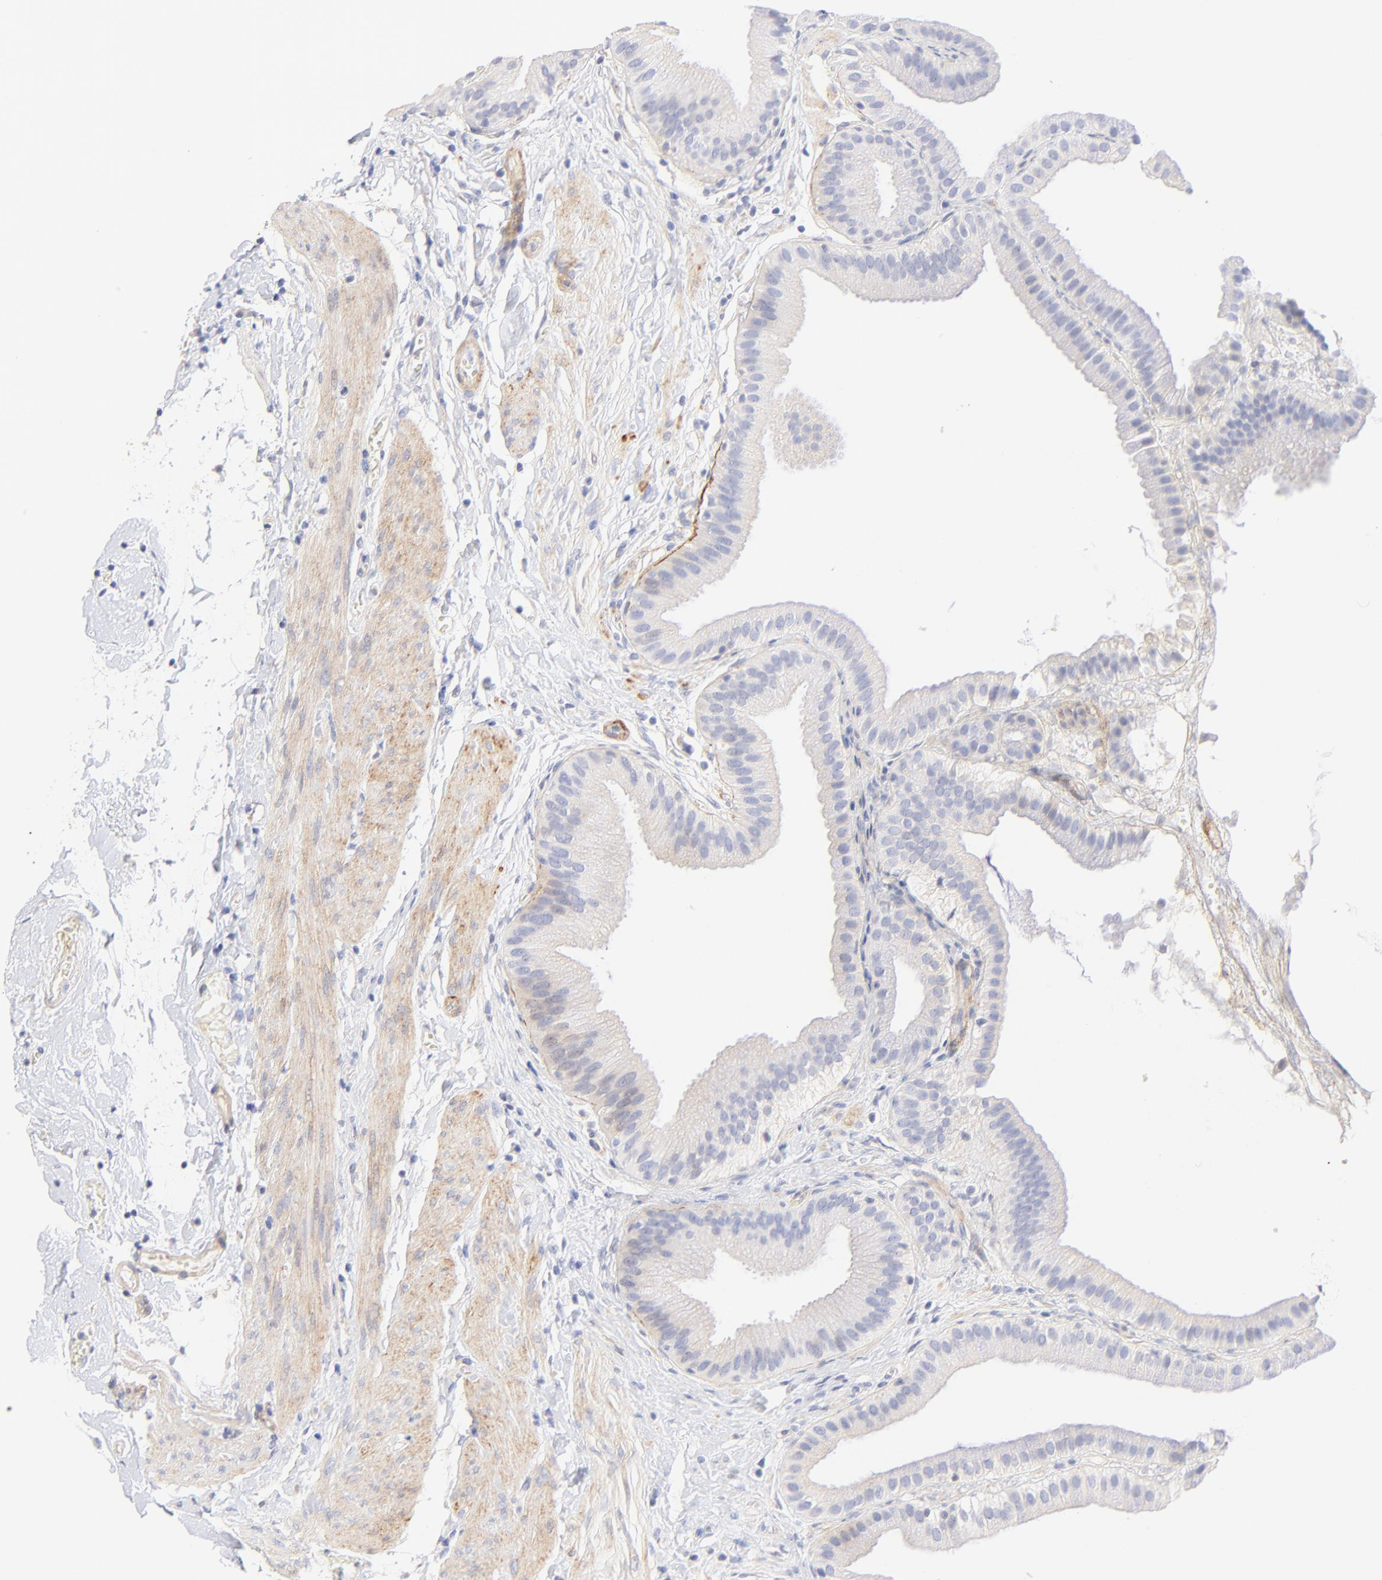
{"staining": {"intensity": "weak", "quantity": "<25%", "location": "cytoplasmic/membranous"}, "tissue": "gallbladder", "cell_type": "Glandular cells", "image_type": "normal", "snomed": [{"axis": "morphology", "description": "Normal tissue, NOS"}, {"axis": "topography", "description": "Gallbladder"}], "caption": "Immunohistochemistry (IHC) photomicrograph of normal gallbladder: human gallbladder stained with DAB demonstrates no significant protein staining in glandular cells.", "gene": "ACTRT1", "patient": {"sex": "female", "age": 63}}